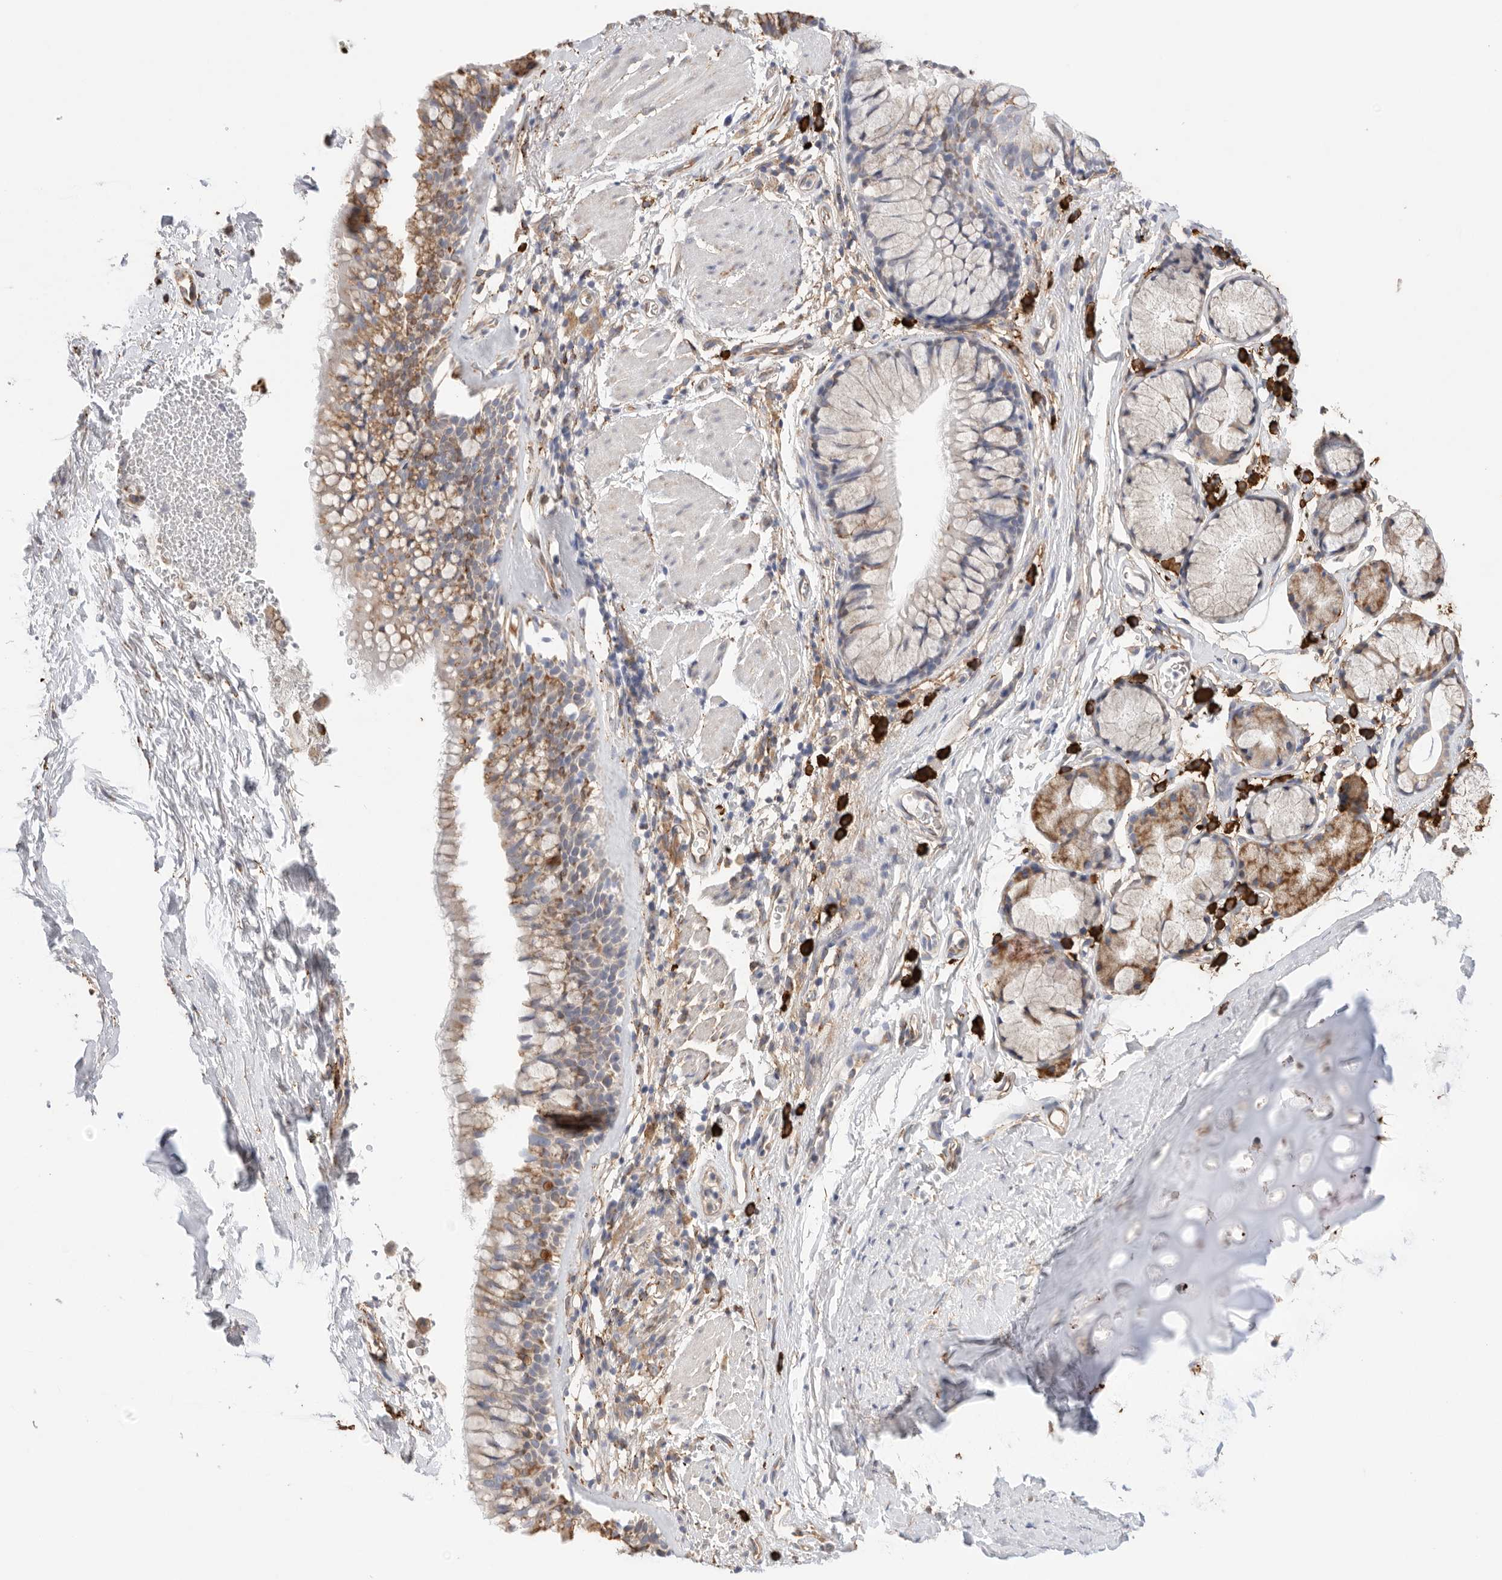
{"staining": {"intensity": "moderate", "quantity": "25%-75%", "location": "cytoplasmic/membranous"}, "tissue": "bronchus", "cell_type": "Respiratory epithelial cells", "image_type": "normal", "snomed": [{"axis": "morphology", "description": "Normal tissue, NOS"}, {"axis": "topography", "description": "Cartilage tissue"}, {"axis": "topography", "description": "Bronchus"}], "caption": "Moderate cytoplasmic/membranous staining is seen in about 25%-75% of respiratory epithelial cells in unremarkable bronchus.", "gene": "BLOC1S5", "patient": {"sex": "female", "age": 53}}